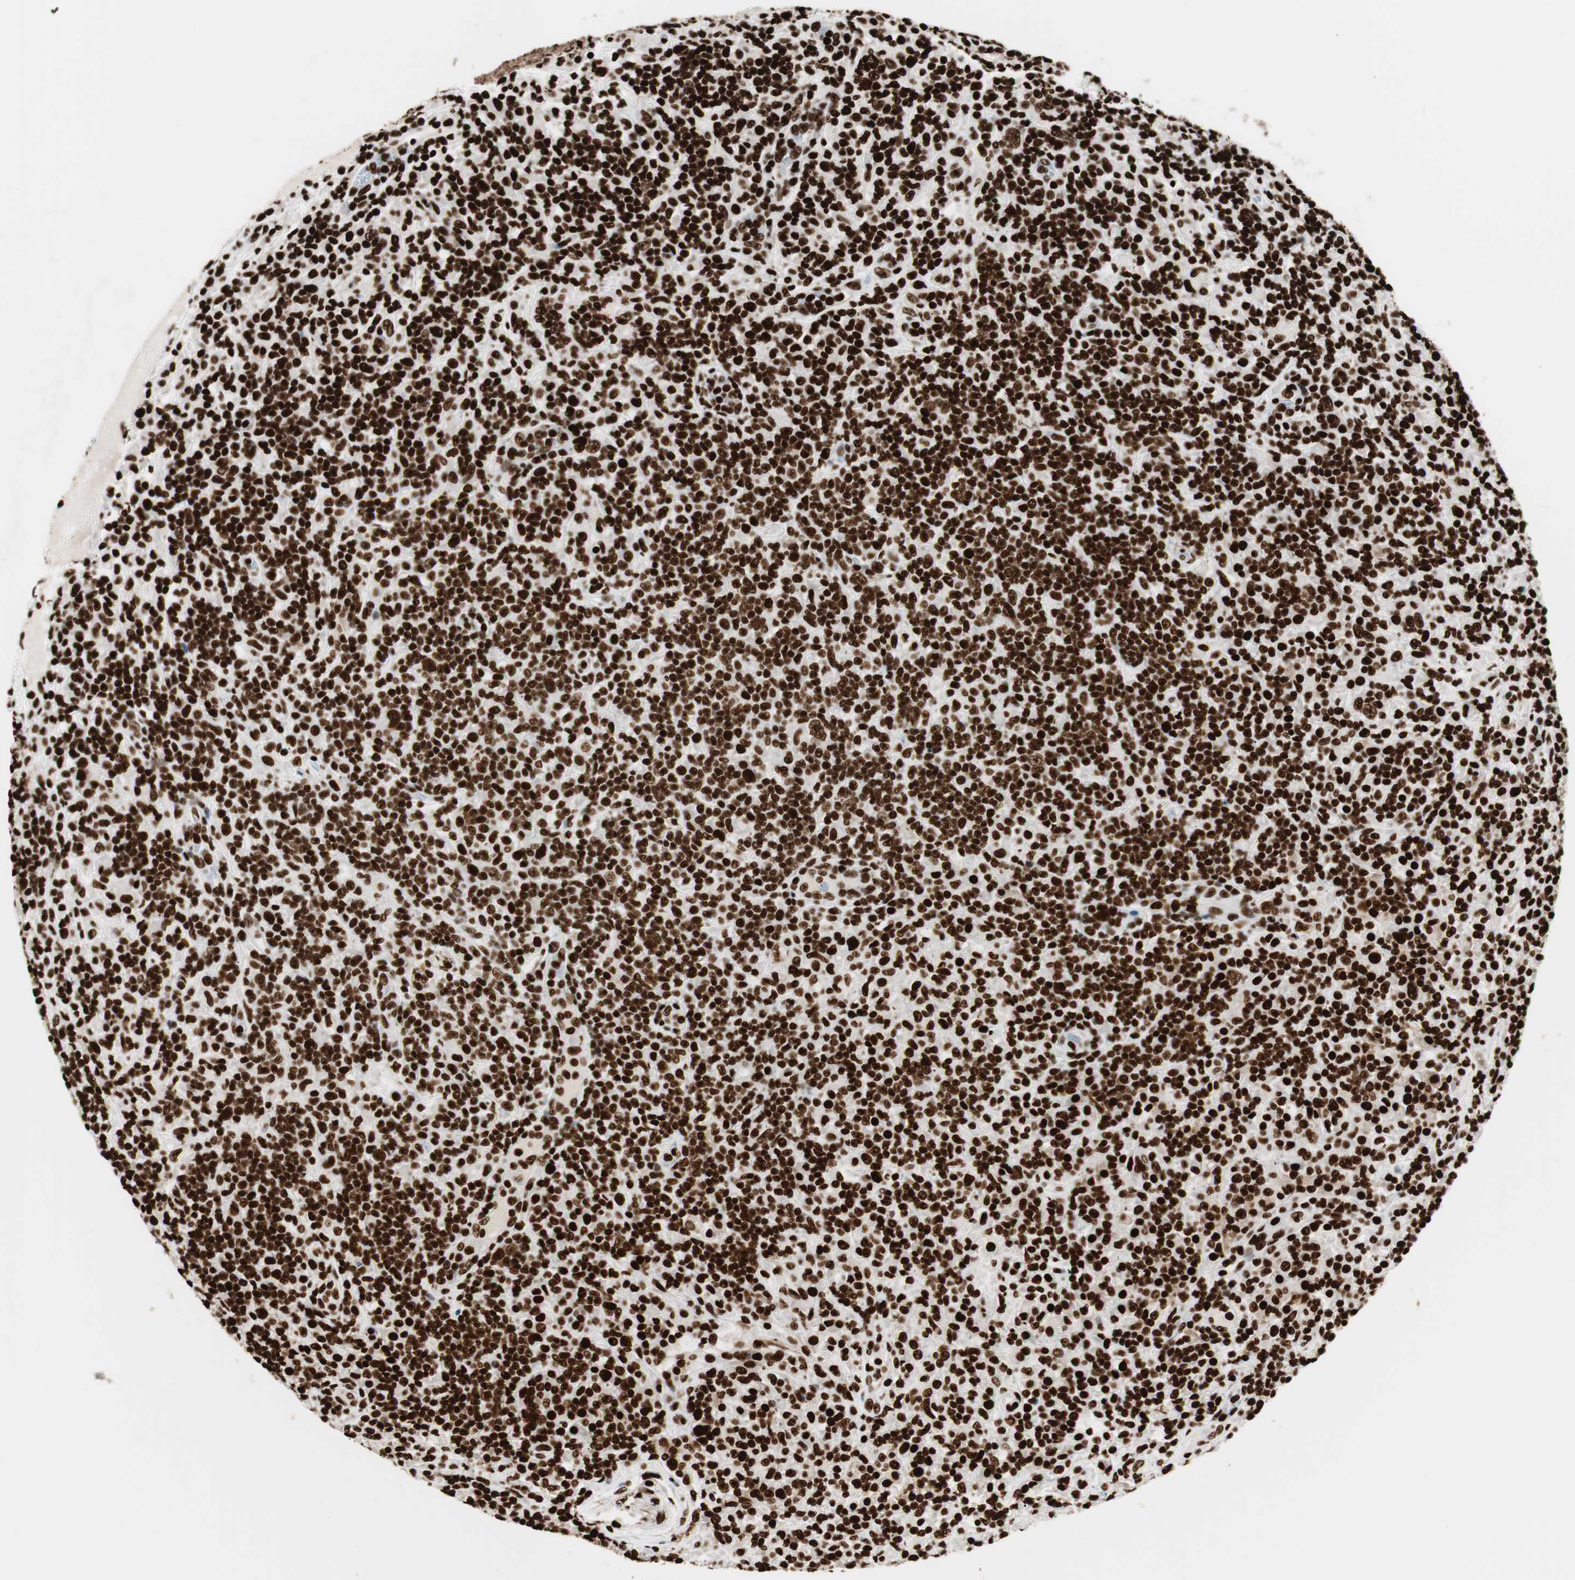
{"staining": {"intensity": "strong", "quantity": ">75%", "location": "nuclear"}, "tissue": "lymphoma", "cell_type": "Tumor cells", "image_type": "cancer", "snomed": [{"axis": "morphology", "description": "Hodgkin's disease, NOS"}, {"axis": "topography", "description": "Lymph node"}], "caption": "Brown immunohistochemical staining in lymphoma demonstrates strong nuclear positivity in approximately >75% of tumor cells.", "gene": "MTA2", "patient": {"sex": "male", "age": 70}}